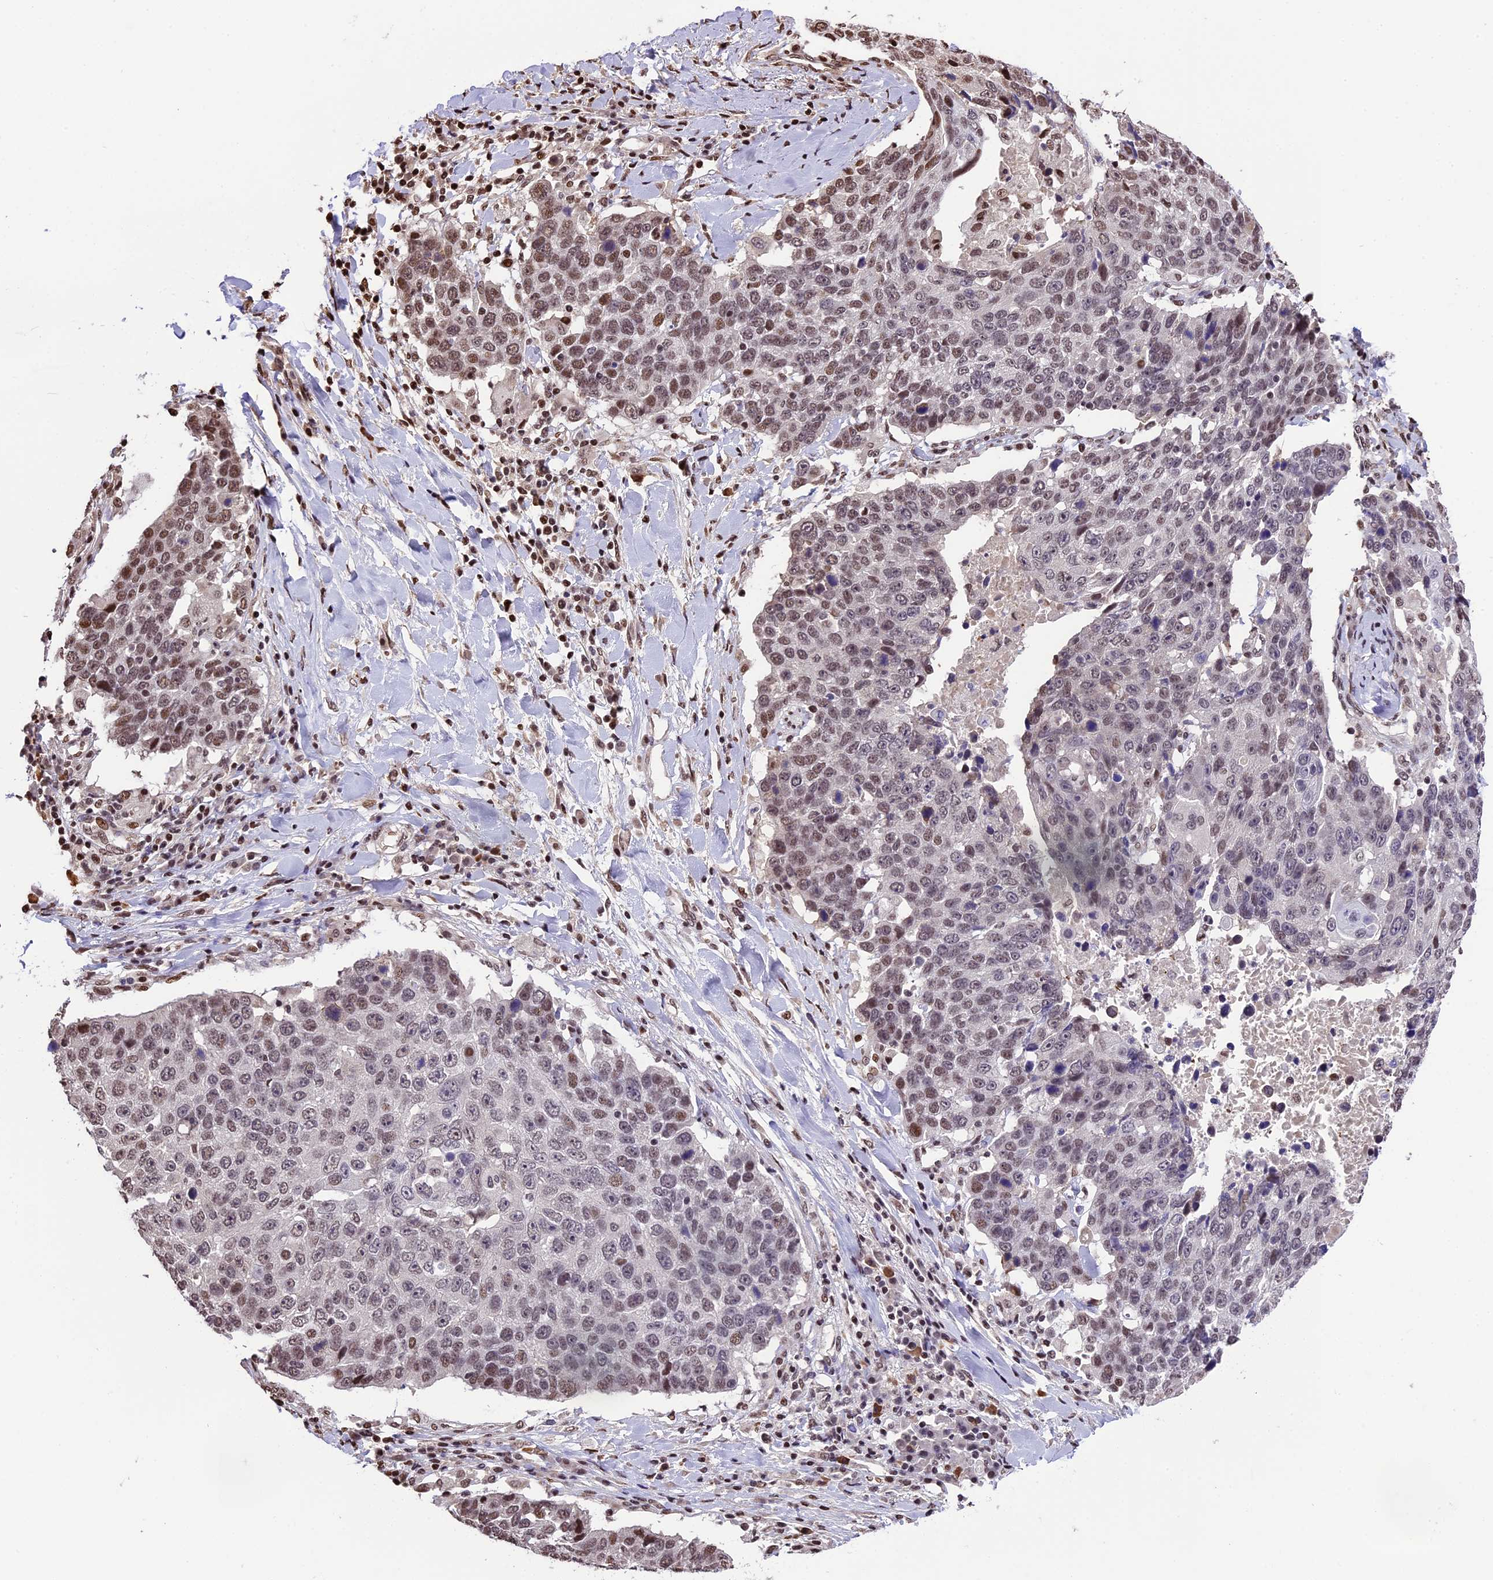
{"staining": {"intensity": "moderate", "quantity": ">75%", "location": "nuclear"}, "tissue": "lung cancer", "cell_type": "Tumor cells", "image_type": "cancer", "snomed": [{"axis": "morphology", "description": "Squamous cell carcinoma, NOS"}, {"axis": "topography", "description": "Lung"}], "caption": "Lung squamous cell carcinoma tissue displays moderate nuclear expression in approximately >75% of tumor cells, visualized by immunohistochemistry.", "gene": "POLR3E", "patient": {"sex": "male", "age": 66}}